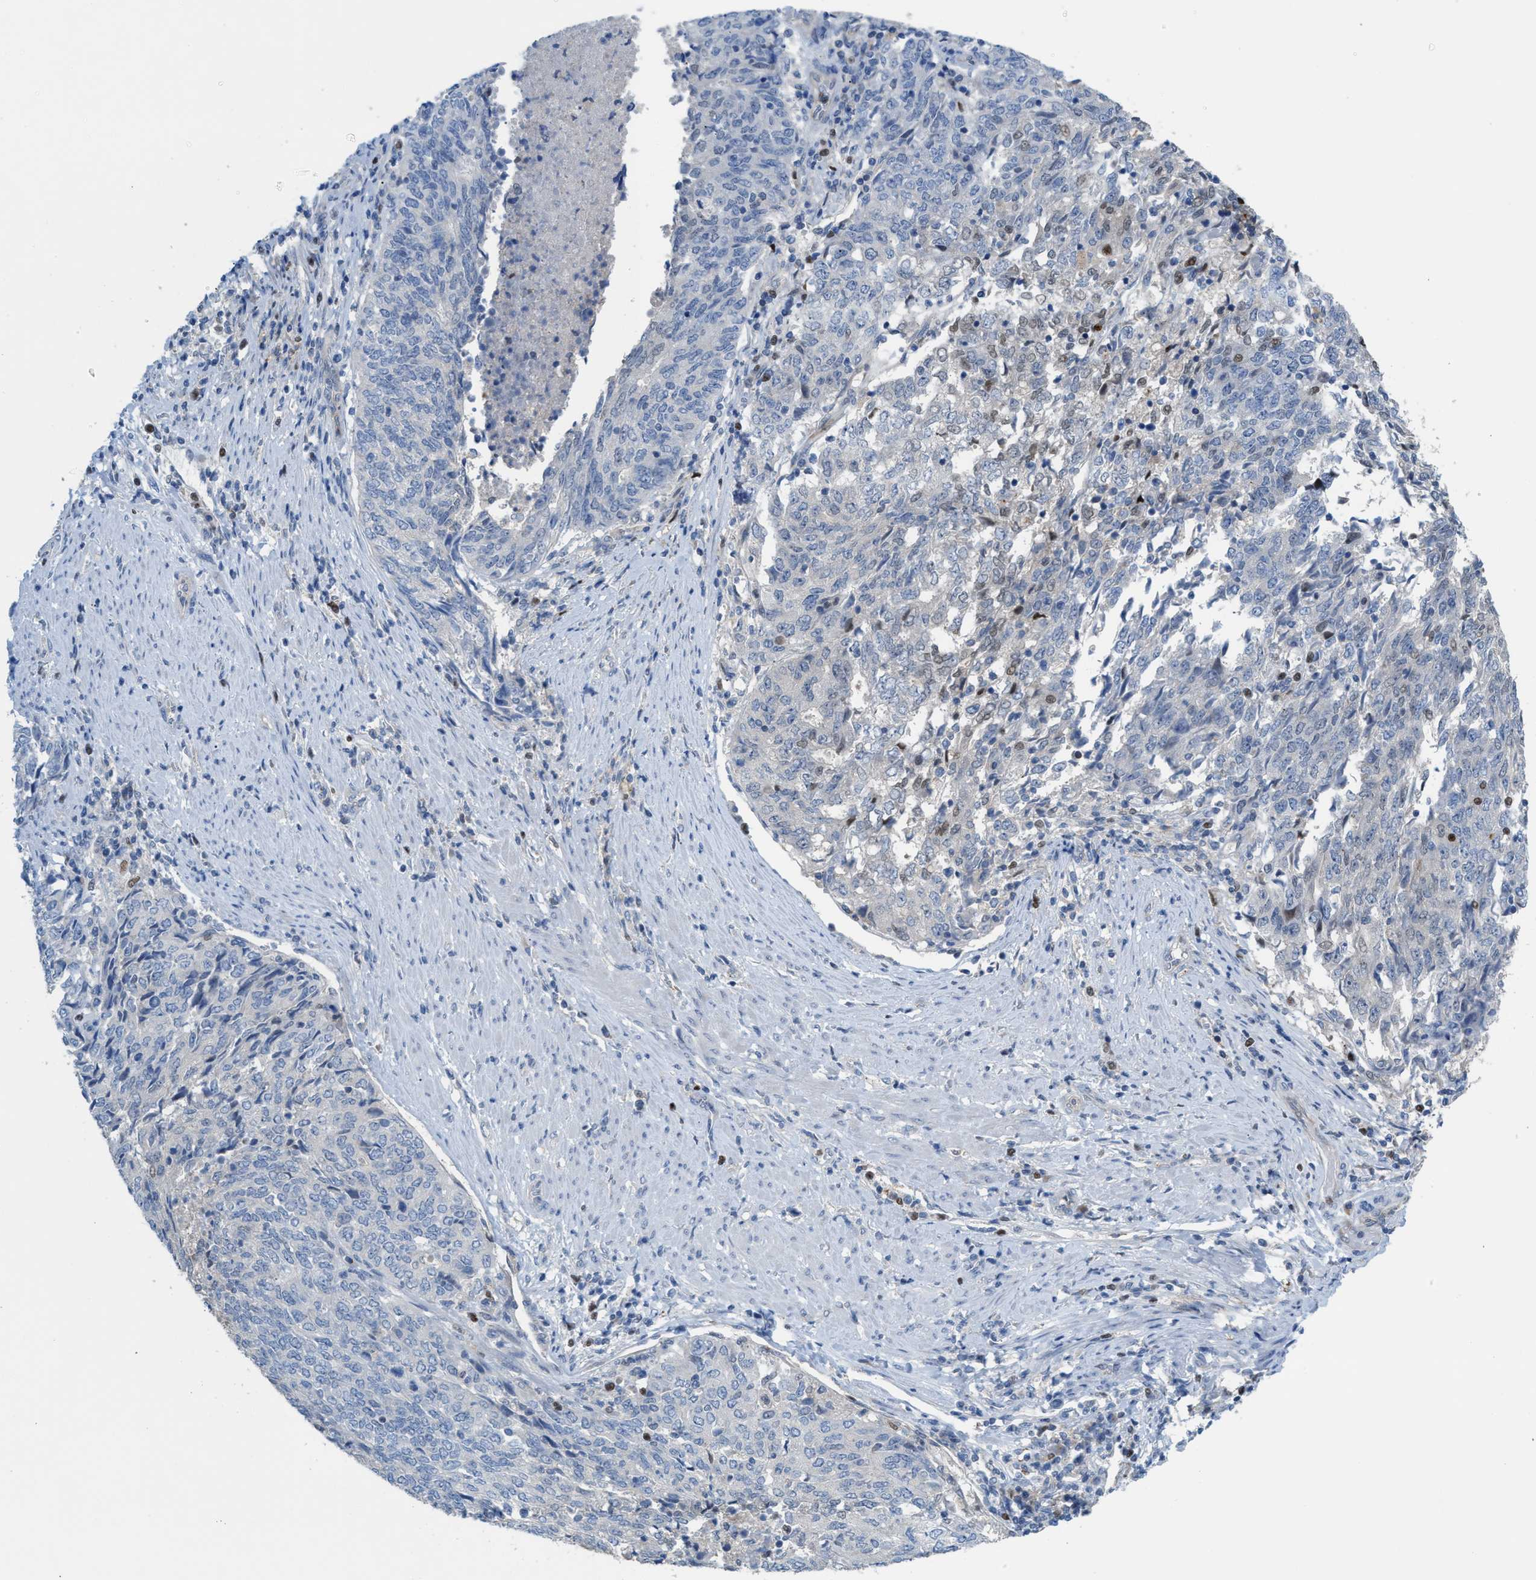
{"staining": {"intensity": "negative", "quantity": "none", "location": "none"}, "tissue": "endometrial cancer", "cell_type": "Tumor cells", "image_type": "cancer", "snomed": [{"axis": "morphology", "description": "Adenocarcinoma, NOS"}, {"axis": "topography", "description": "Endometrium"}], "caption": "Immunohistochemistry micrograph of neoplastic tissue: human endometrial cancer (adenocarcinoma) stained with DAB (3,3'-diaminobenzidine) shows no significant protein staining in tumor cells.", "gene": "PPM1D", "patient": {"sex": "female", "age": 80}}